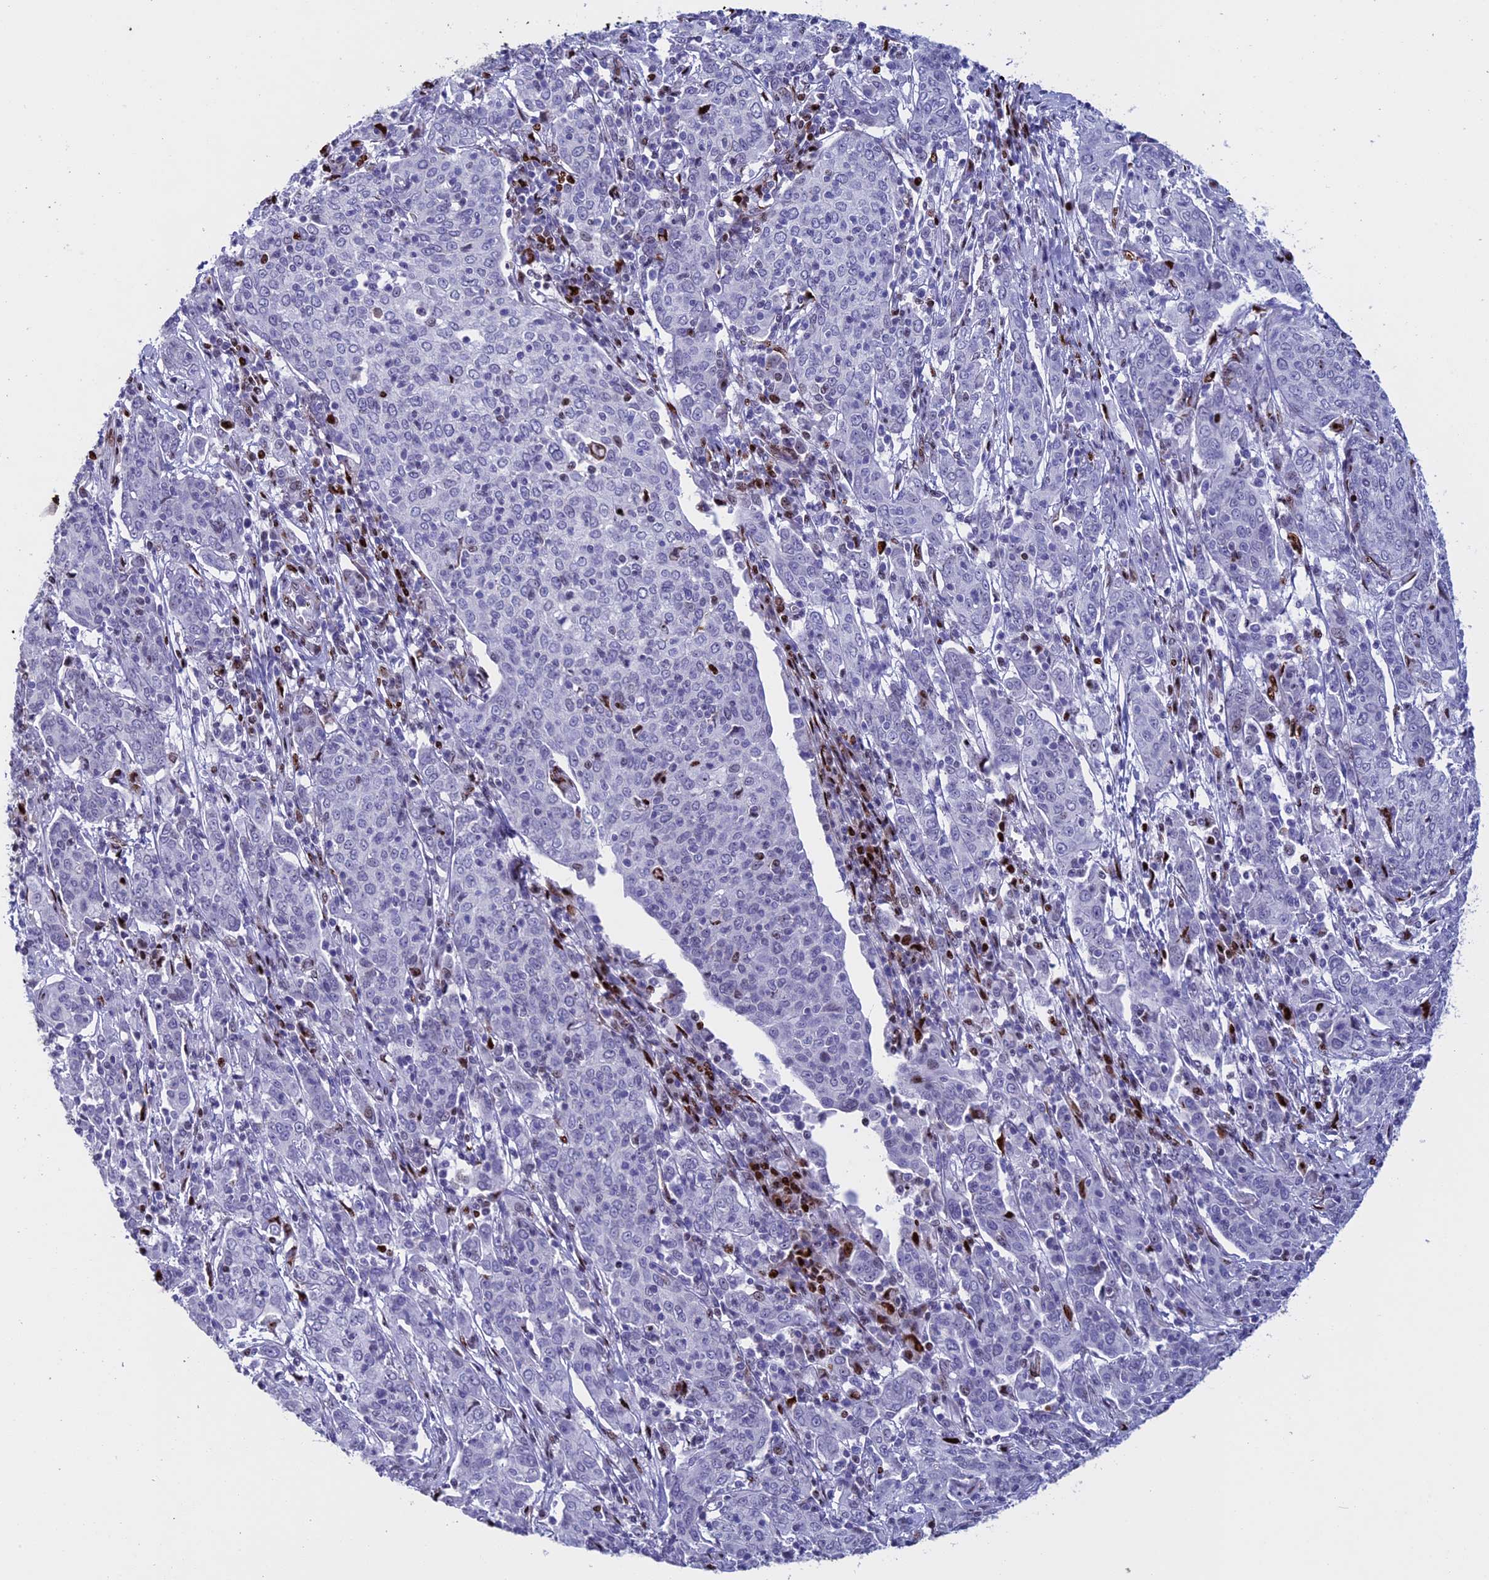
{"staining": {"intensity": "negative", "quantity": "none", "location": "none"}, "tissue": "cervical cancer", "cell_type": "Tumor cells", "image_type": "cancer", "snomed": [{"axis": "morphology", "description": "Squamous cell carcinoma, NOS"}, {"axis": "topography", "description": "Cervix"}], "caption": "High magnification brightfield microscopy of squamous cell carcinoma (cervical) stained with DAB (brown) and counterstained with hematoxylin (blue): tumor cells show no significant expression. (DAB IHC visualized using brightfield microscopy, high magnification).", "gene": "BTBD3", "patient": {"sex": "female", "age": 67}}